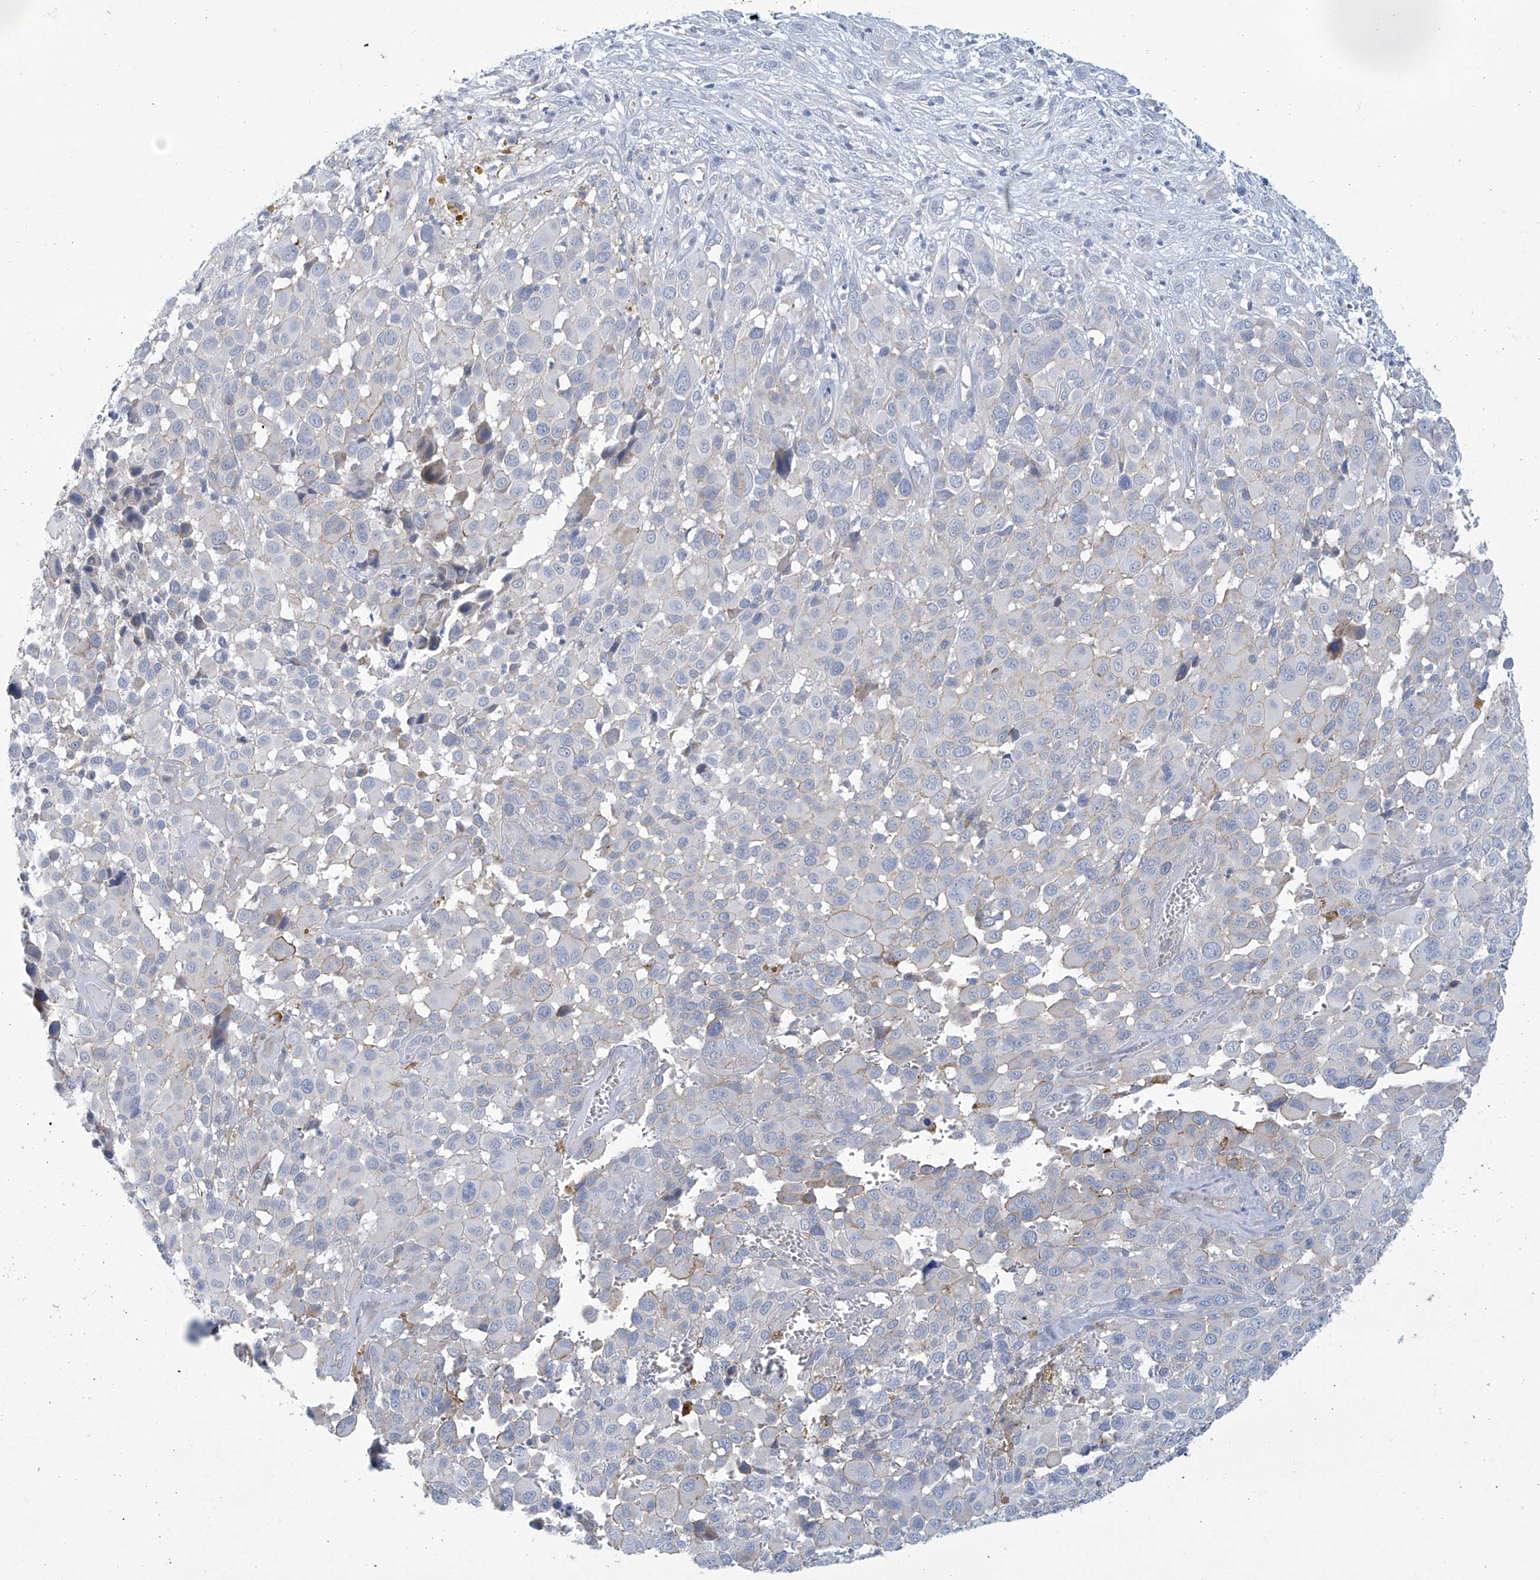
{"staining": {"intensity": "moderate", "quantity": "<25%", "location": "cytoplasmic/membranous"}, "tissue": "melanoma", "cell_type": "Tumor cells", "image_type": "cancer", "snomed": [{"axis": "morphology", "description": "Malignant melanoma, NOS"}, {"axis": "topography", "description": "Skin of trunk"}], "caption": "The photomicrograph demonstrates immunohistochemical staining of melanoma. There is moderate cytoplasmic/membranous positivity is seen in approximately <25% of tumor cells.", "gene": "ABHD13", "patient": {"sex": "male", "age": 71}}